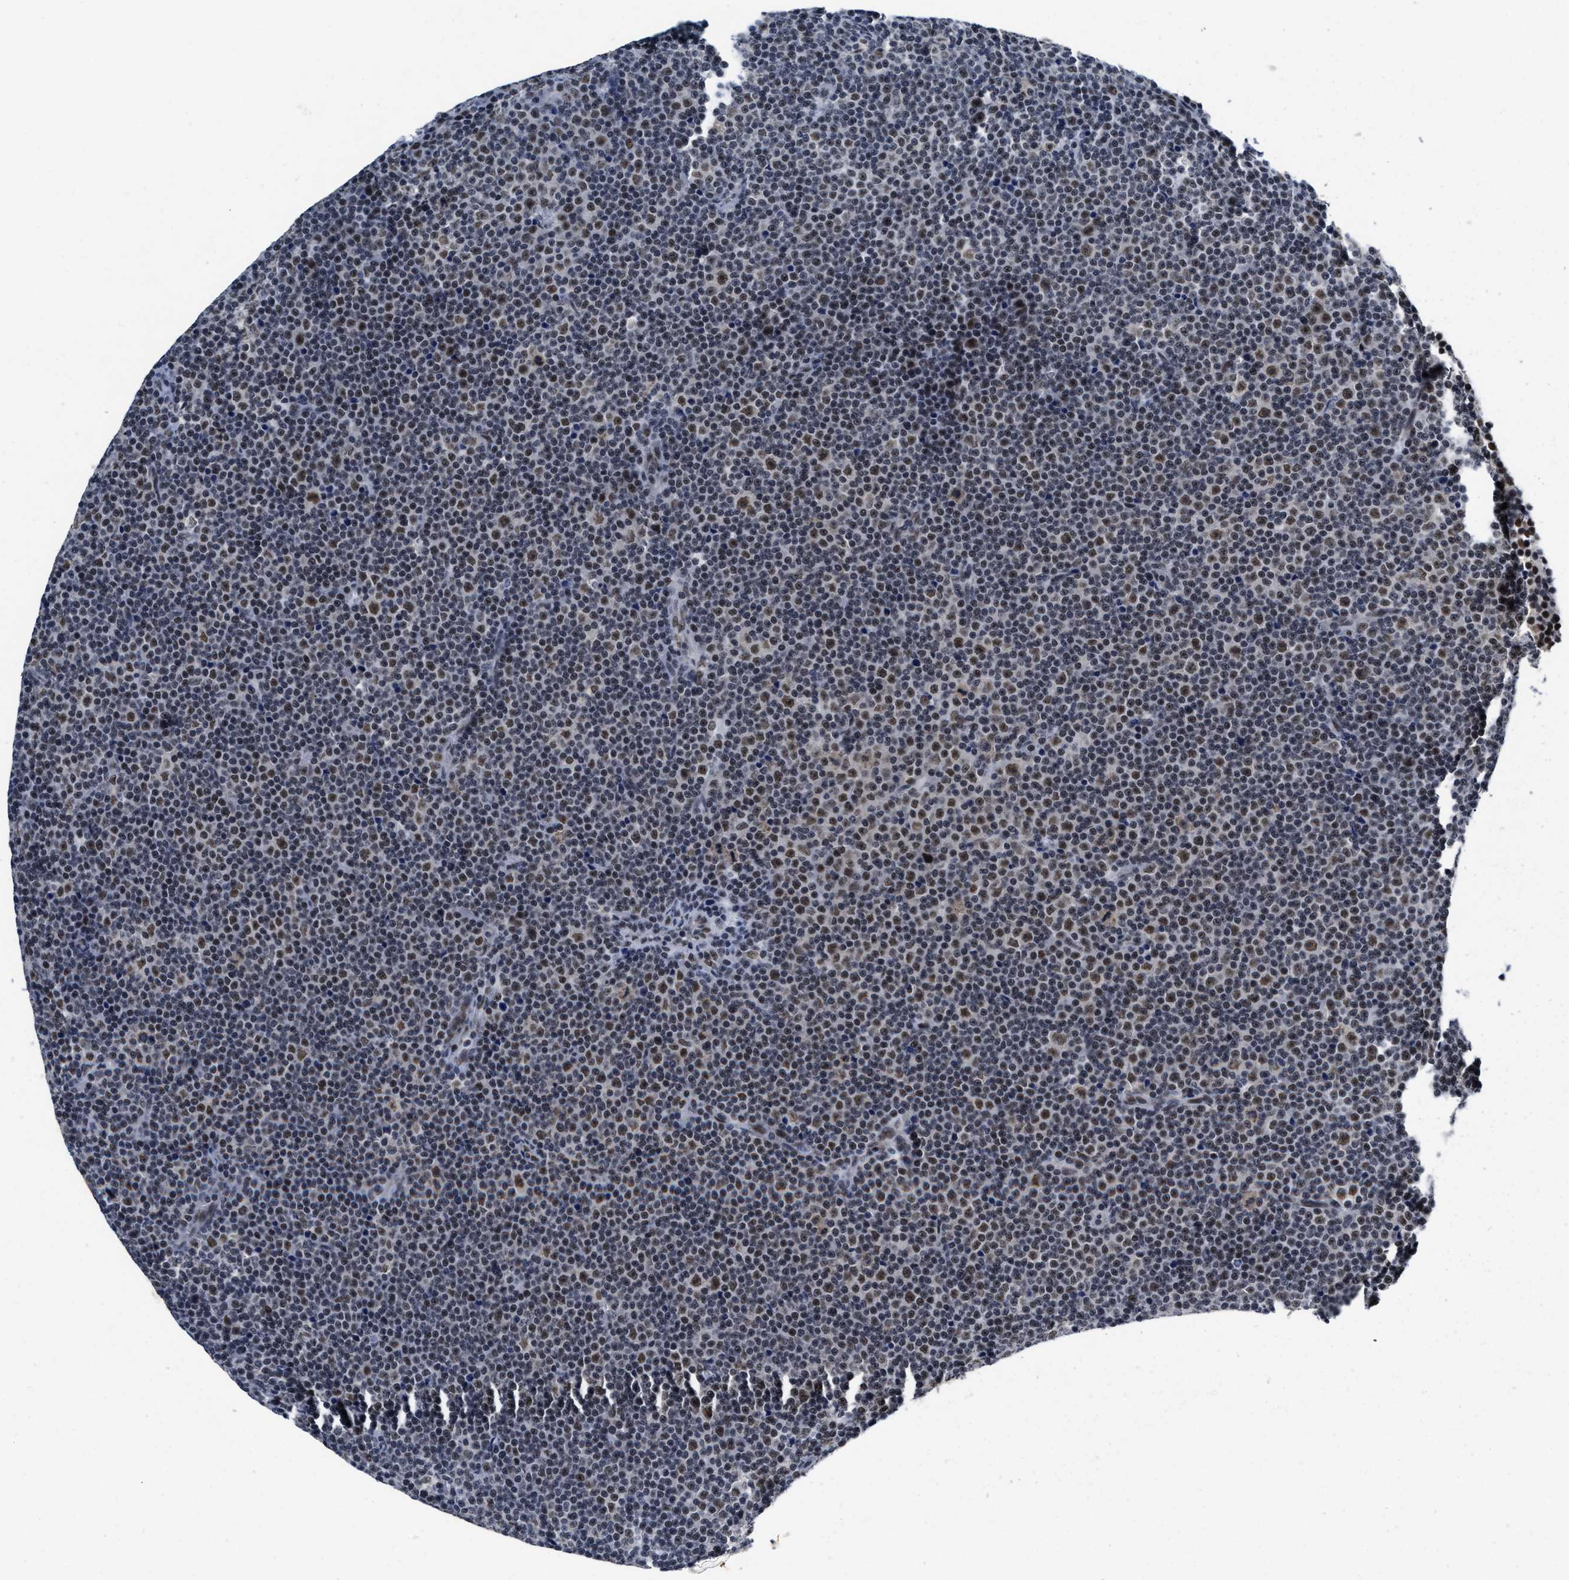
{"staining": {"intensity": "moderate", "quantity": ">75%", "location": "nuclear"}, "tissue": "lymphoma", "cell_type": "Tumor cells", "image_type": "cancer", "snomed": [{"axis": "morphology", "description": "Malignant lymphoma, non-Hodgkin's type, Low grade"}, {"axis": "topography", "description": "Lymph node"}], "caption": "Lymphoma stained for a protein displays moderate nuclear positivity in tumor cells.", "gene": "INIP", "patient": {"sex": "female", "age": 67}}